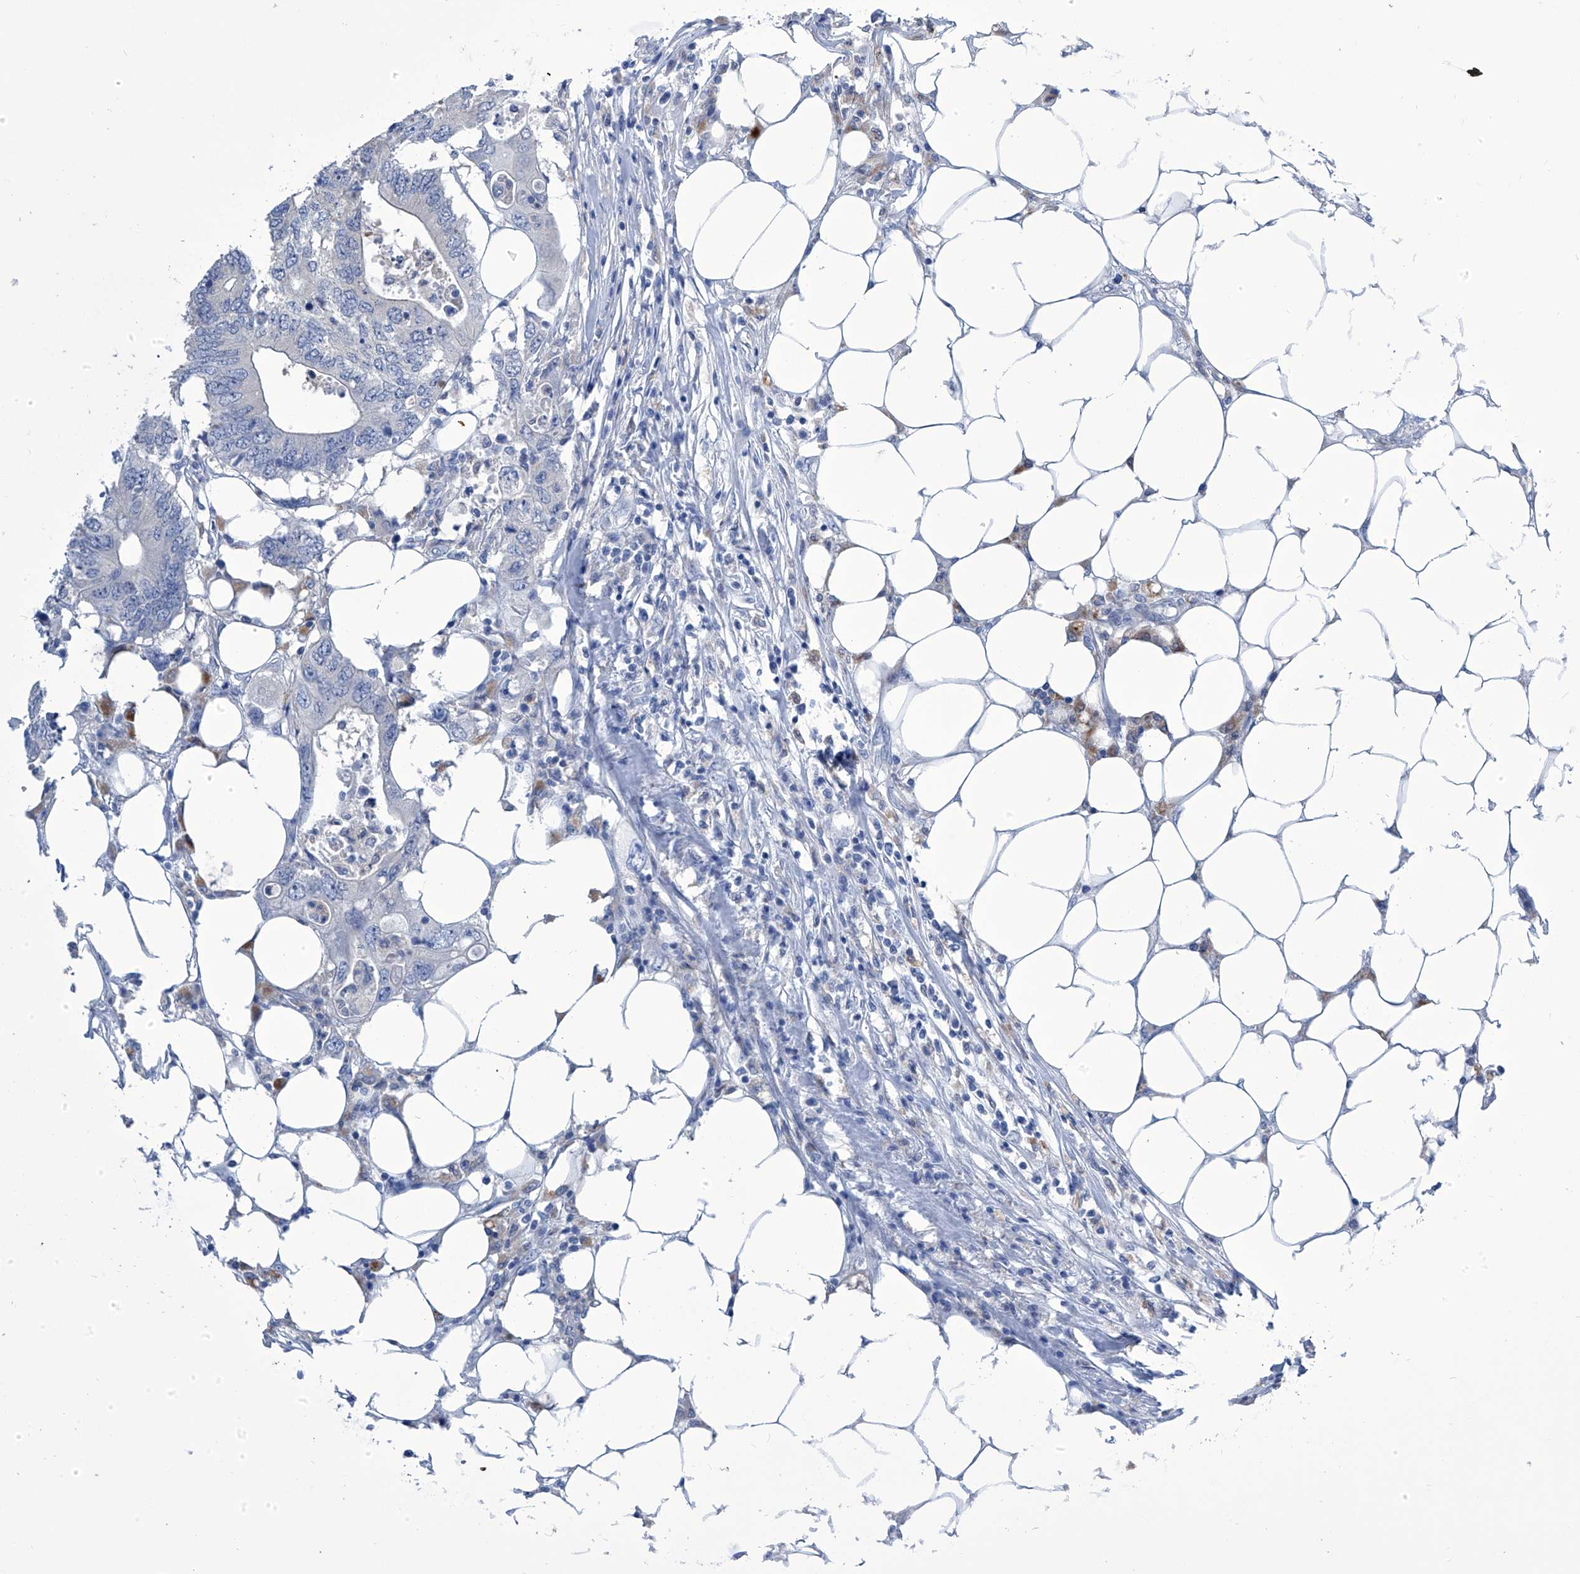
{"staining": {"intensity": "negative", "quantity": "none", "location": "none"}, "tissue": "colorectal cancer", "cell_type": "Tumor cells", "image_type": "cancer", "snomed": [{"axis": "morphology", "description": "Adenocarcinoma, NOS"}, {"axis": "topography", "description": "Colon"}], "caption": "Colorectal adenocarcinoma stained for a protein using immunohistochemistry displays no staining tumor cells.", "gene": "IMPA2", "patient": {"sex": "male", "age": 71}}